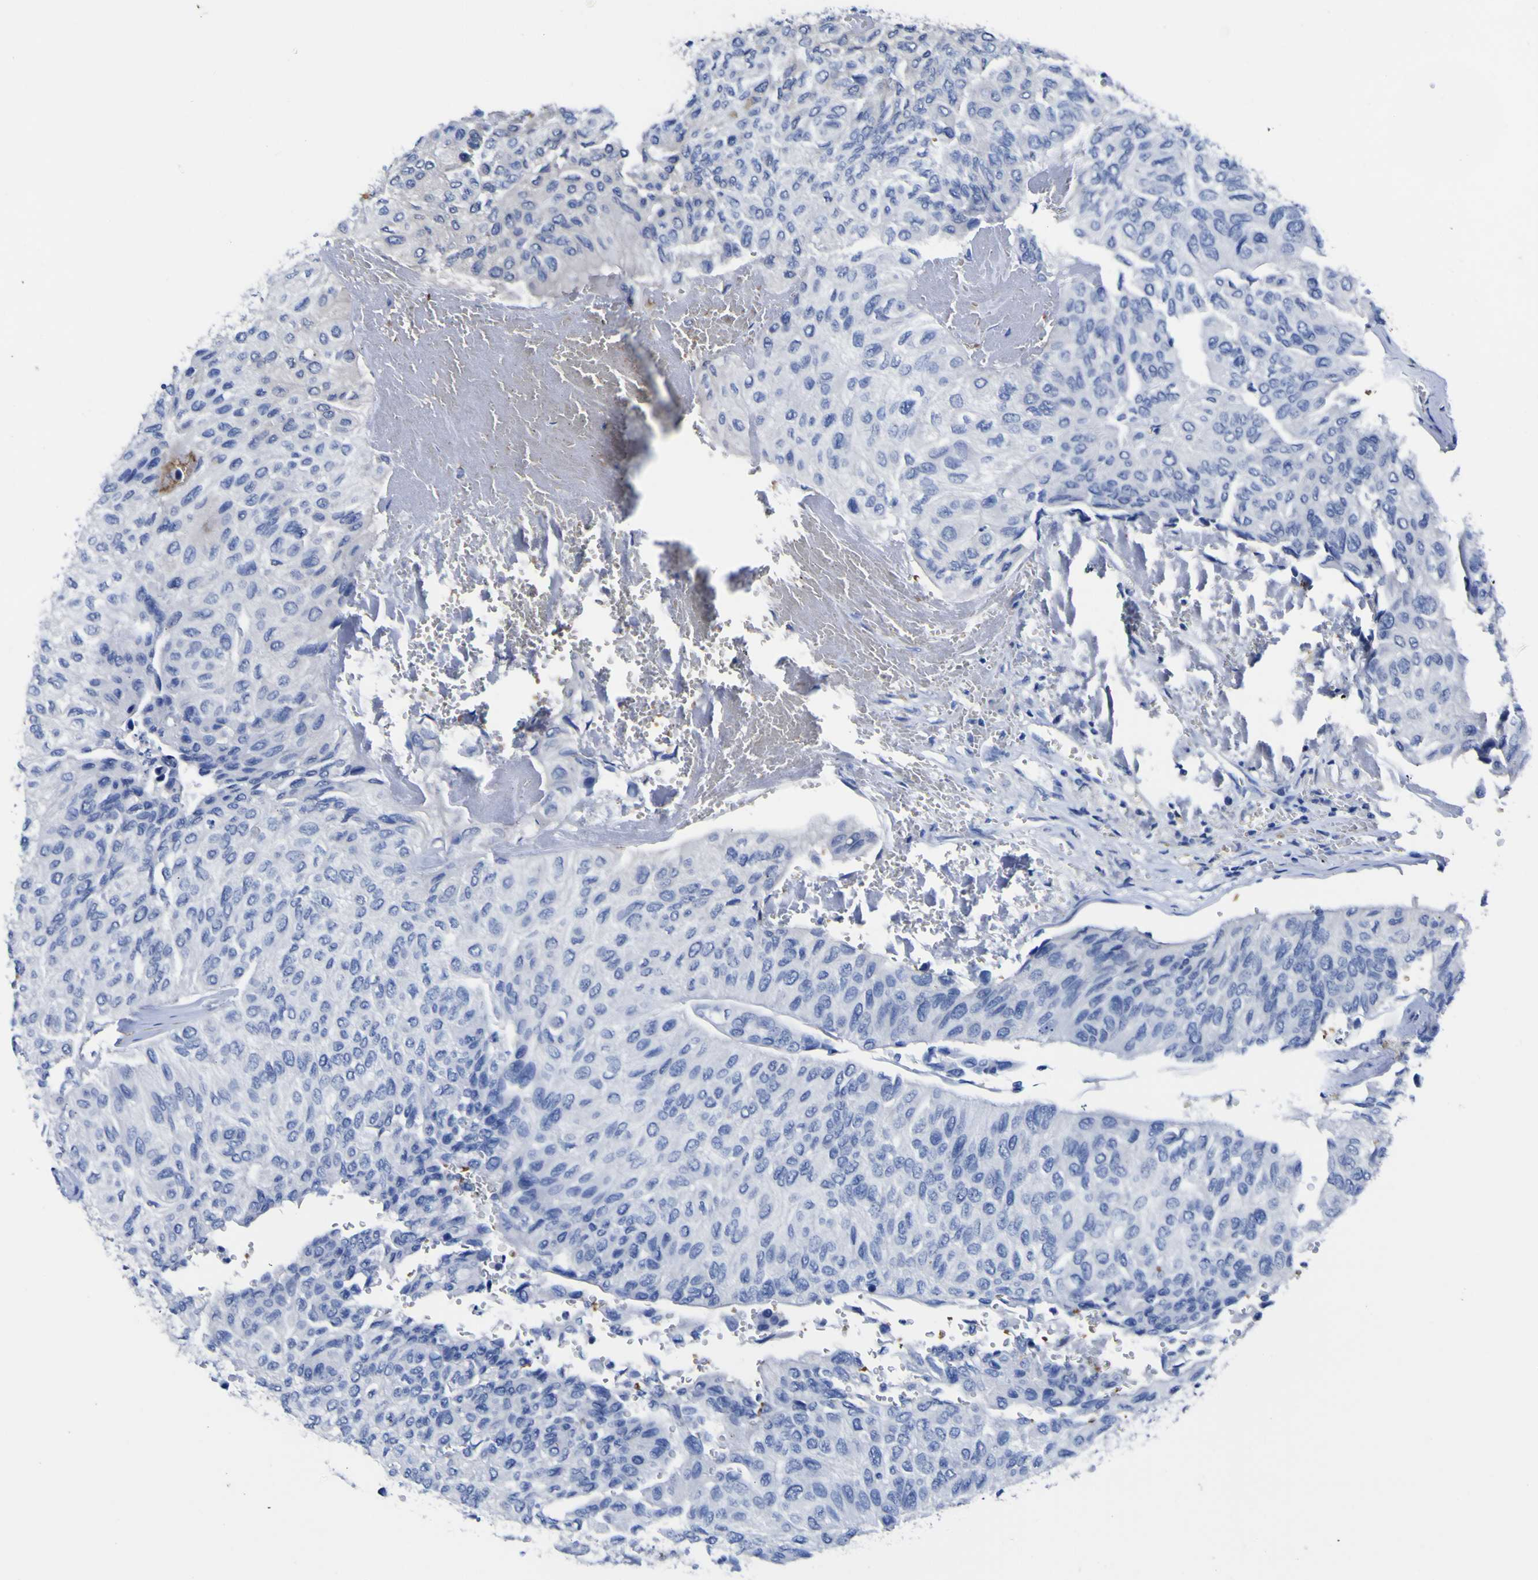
{"staining": {"intensity": "negative", "quantity": "none", "location": "none"}, "tissue": "urothelial cancer", "cell_type": "Tumor cells", "image_type": "cancer", "snomed": [{"axis": "morphology", "description": "Urothelial carcinoma, High grade"}, {"axis": "topography", "description": "Urinary bladder"}], "caption": "There is no significant positivity in tumor cells of urothelial carcinoma (high-grade).", "gene": "GCM1", "patient": {"sex": "male", "age": 66}}